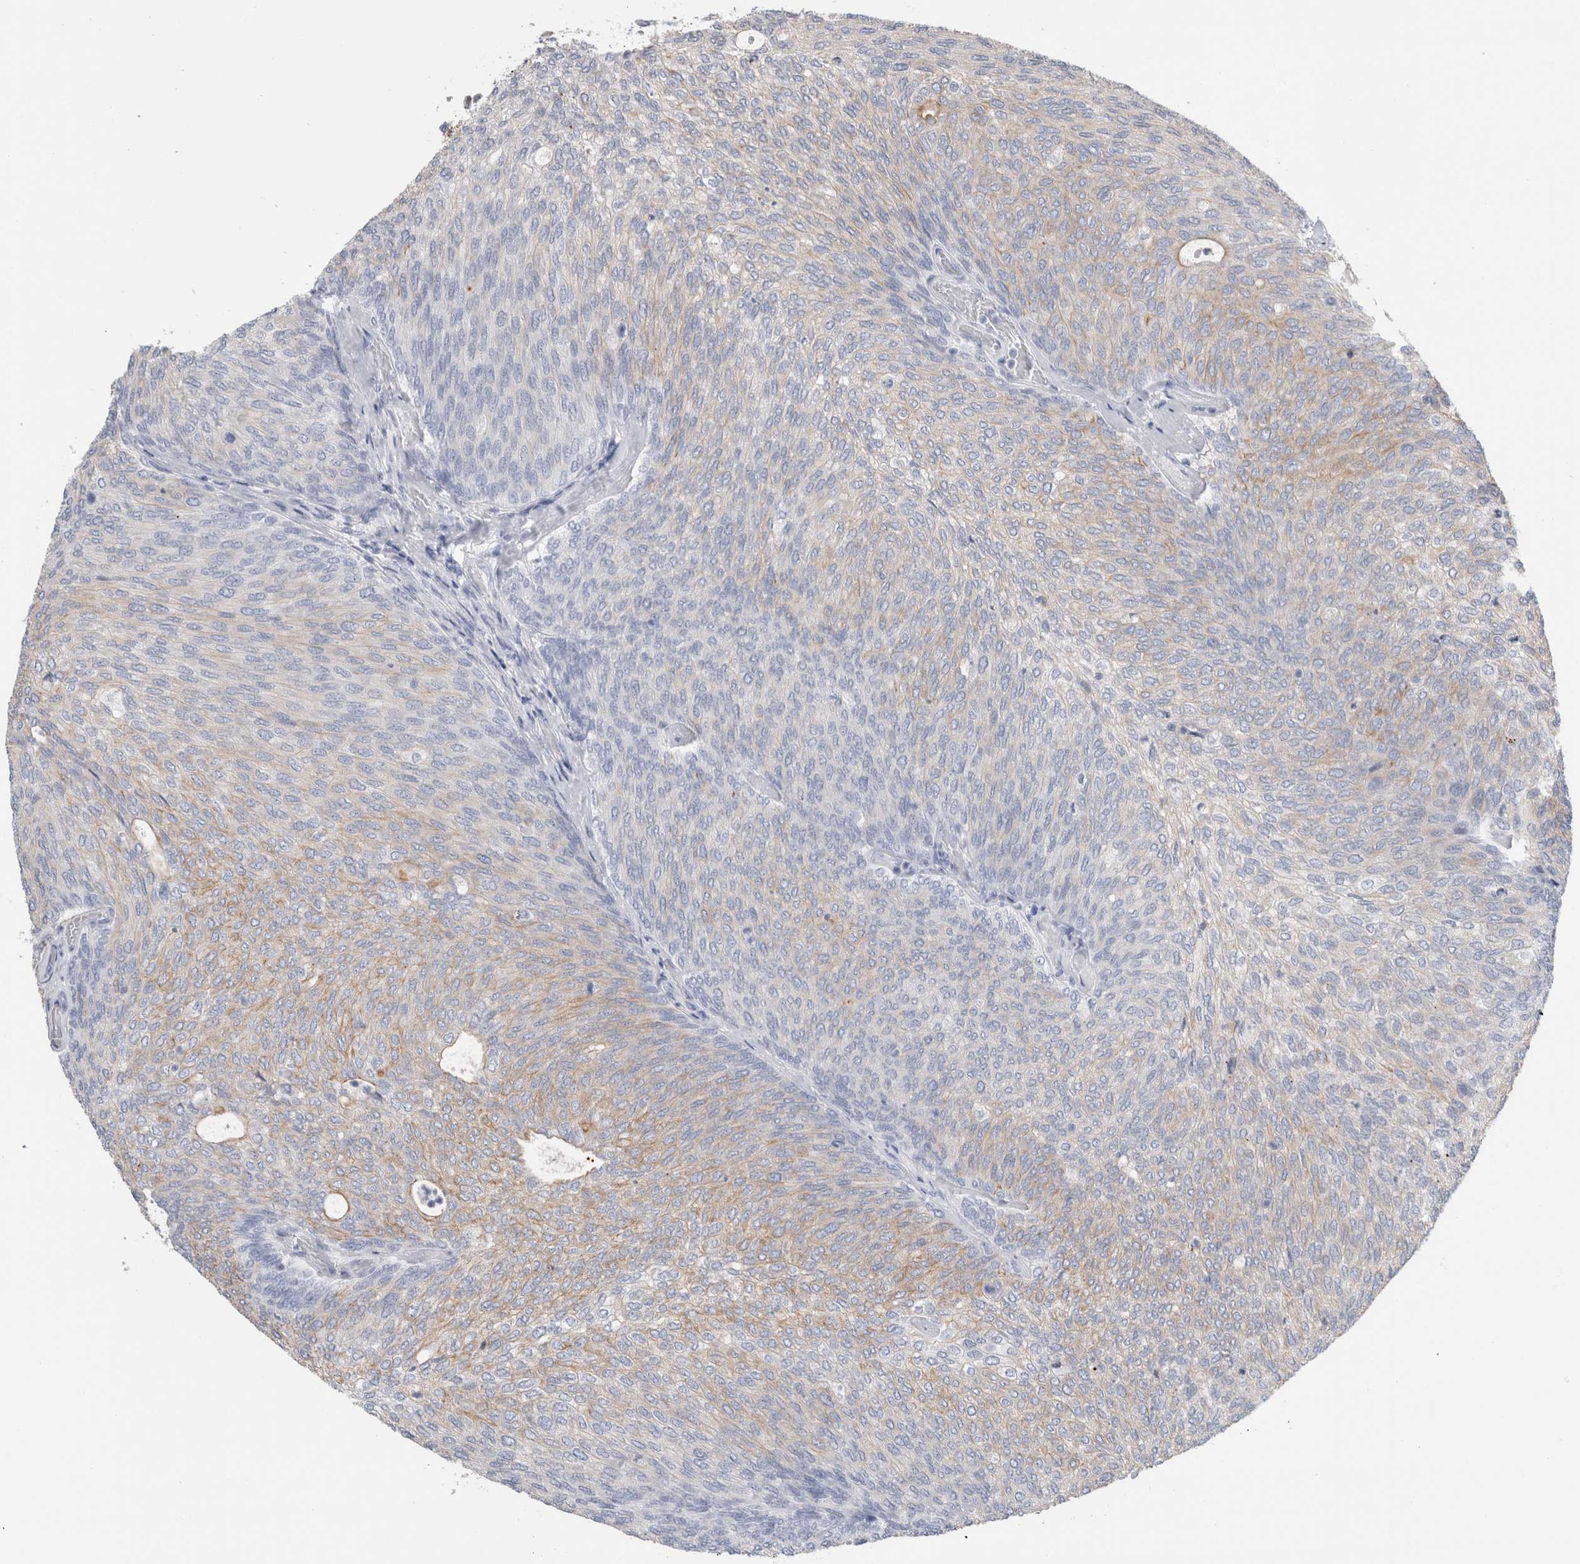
{"staining": {"intensity": "weak", "quantity": "<25%", "location": "cytoplasmic/membranous"}, "tissue": "urothelial cancer", "cell_type": "Tumor cells", "image_type": "cancer", "snomed": [{"axis": "morphology", "description": "Urothelial carcinoma, Low grade"}, {"axis": "topography", "description": "Urinary bladder"}], "caption": "There is no significant positivity in tumor cells of low-grade urothelial carcinoma. Brightfield microscopy of immunohistochemistry stained with DAB (3,3'-diaminobenzidine) (brown) and hematoxylin (blue), captured at high magnification.", "gene": "RPH3AL", "patient": {"sex": "female", "age": 79}}